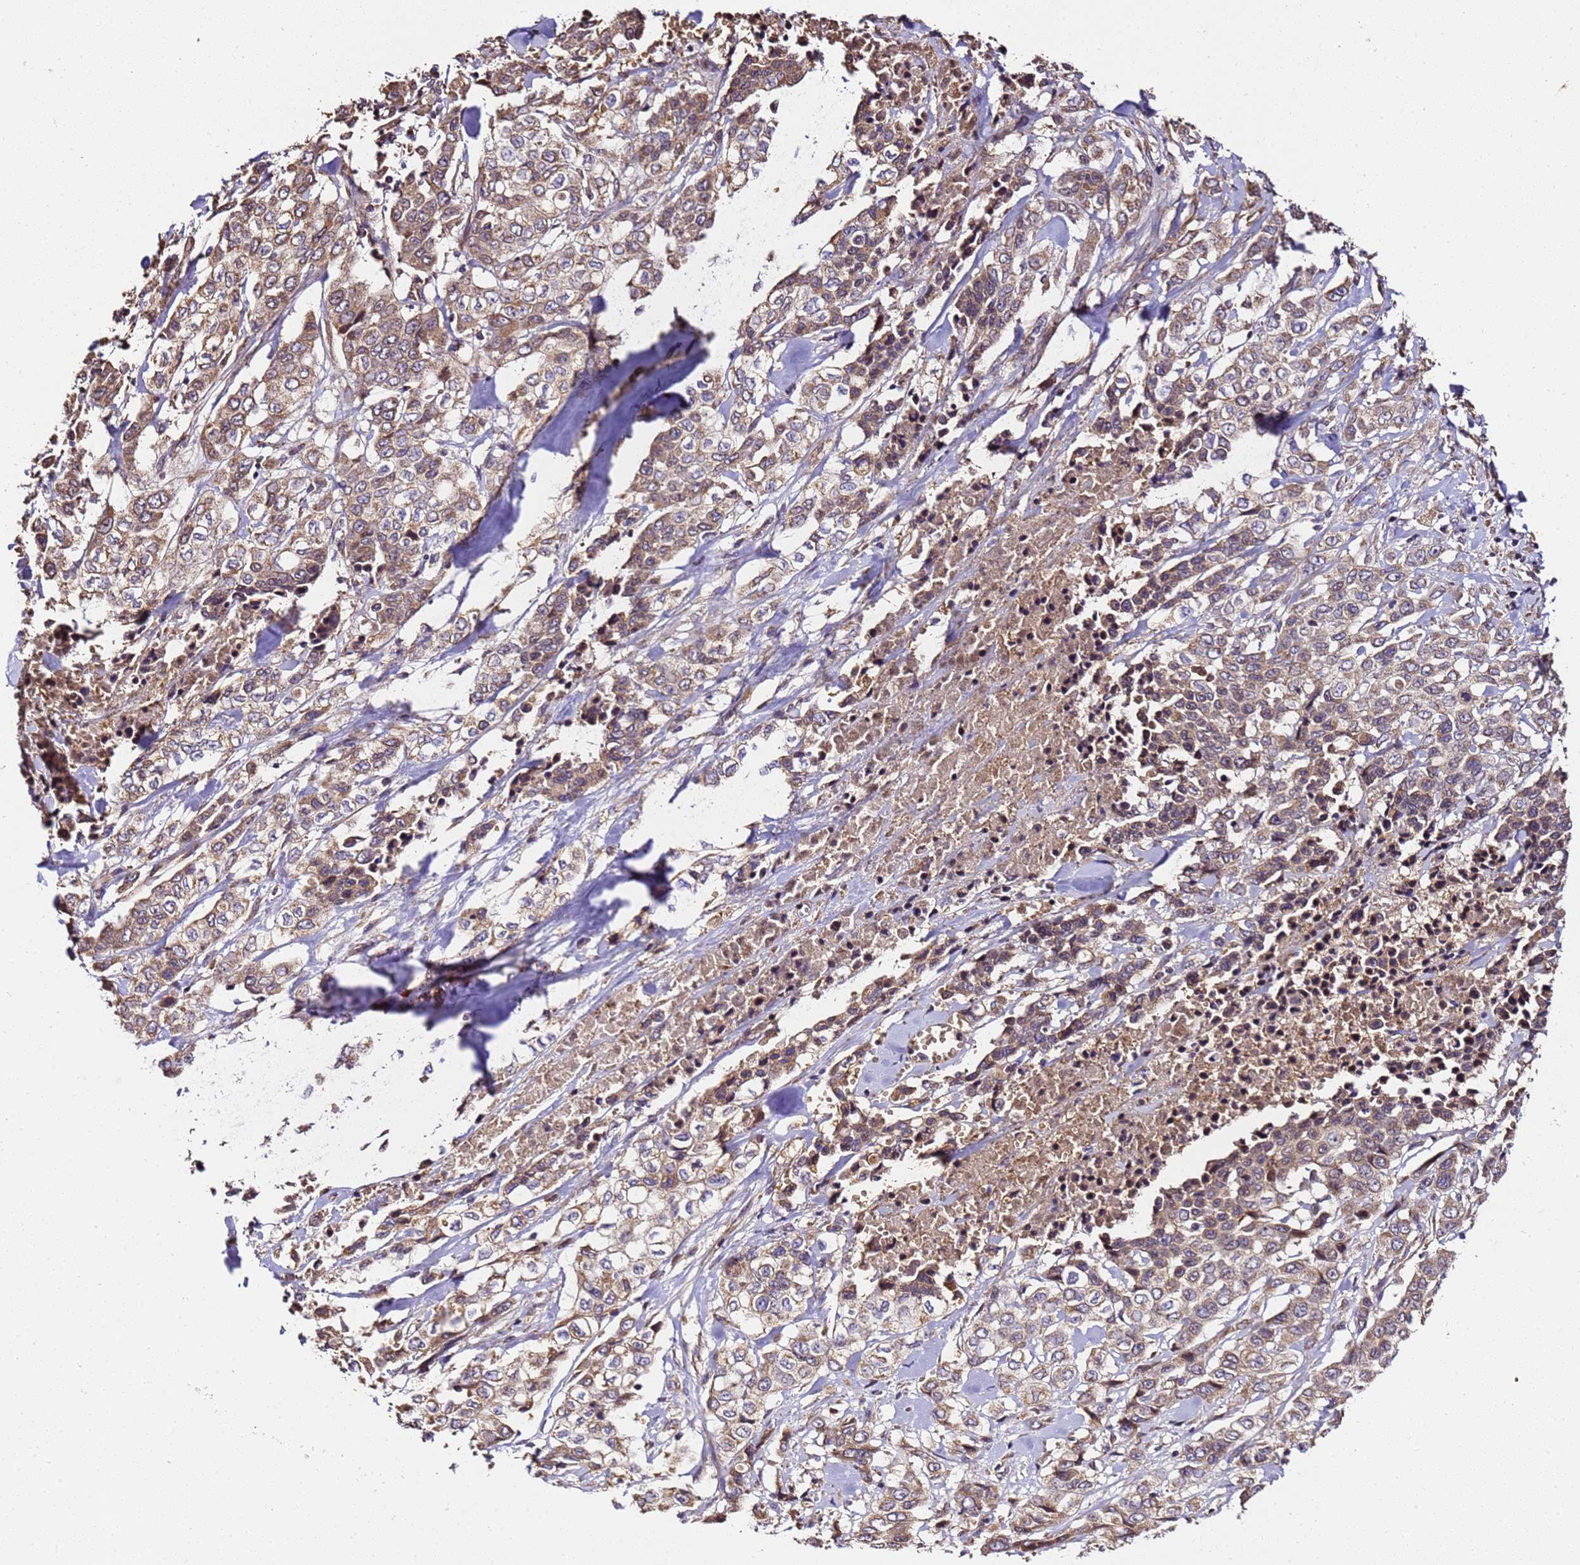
{"staining": {"intensity": "moderate", "quantity": ">75%", "location": "cytoplasmic/membranous"}, "tissue": "stomach cancer", "cell_type": "Tumor cells", "image_type": "cancer", "snomed": [{"axis": "morphology", "description": "Adenocarcinoma, NOS"}, {"axis": "topography", "description": "Stomach, upper"}], "caption": "Tumor cells exhibit moderate cytoplasmic/membranous positivity in approximately >75% of cells in adenocarcinoma (stomach). The staining is performed using DAB (3,3'-diaminobenzidine) brown chromogen to label protein expression. The nuclei are counter-stained blue using hematoxylin.", "gene": "LRRIQ1", "patient": {"sex": "male", "age": 62}}